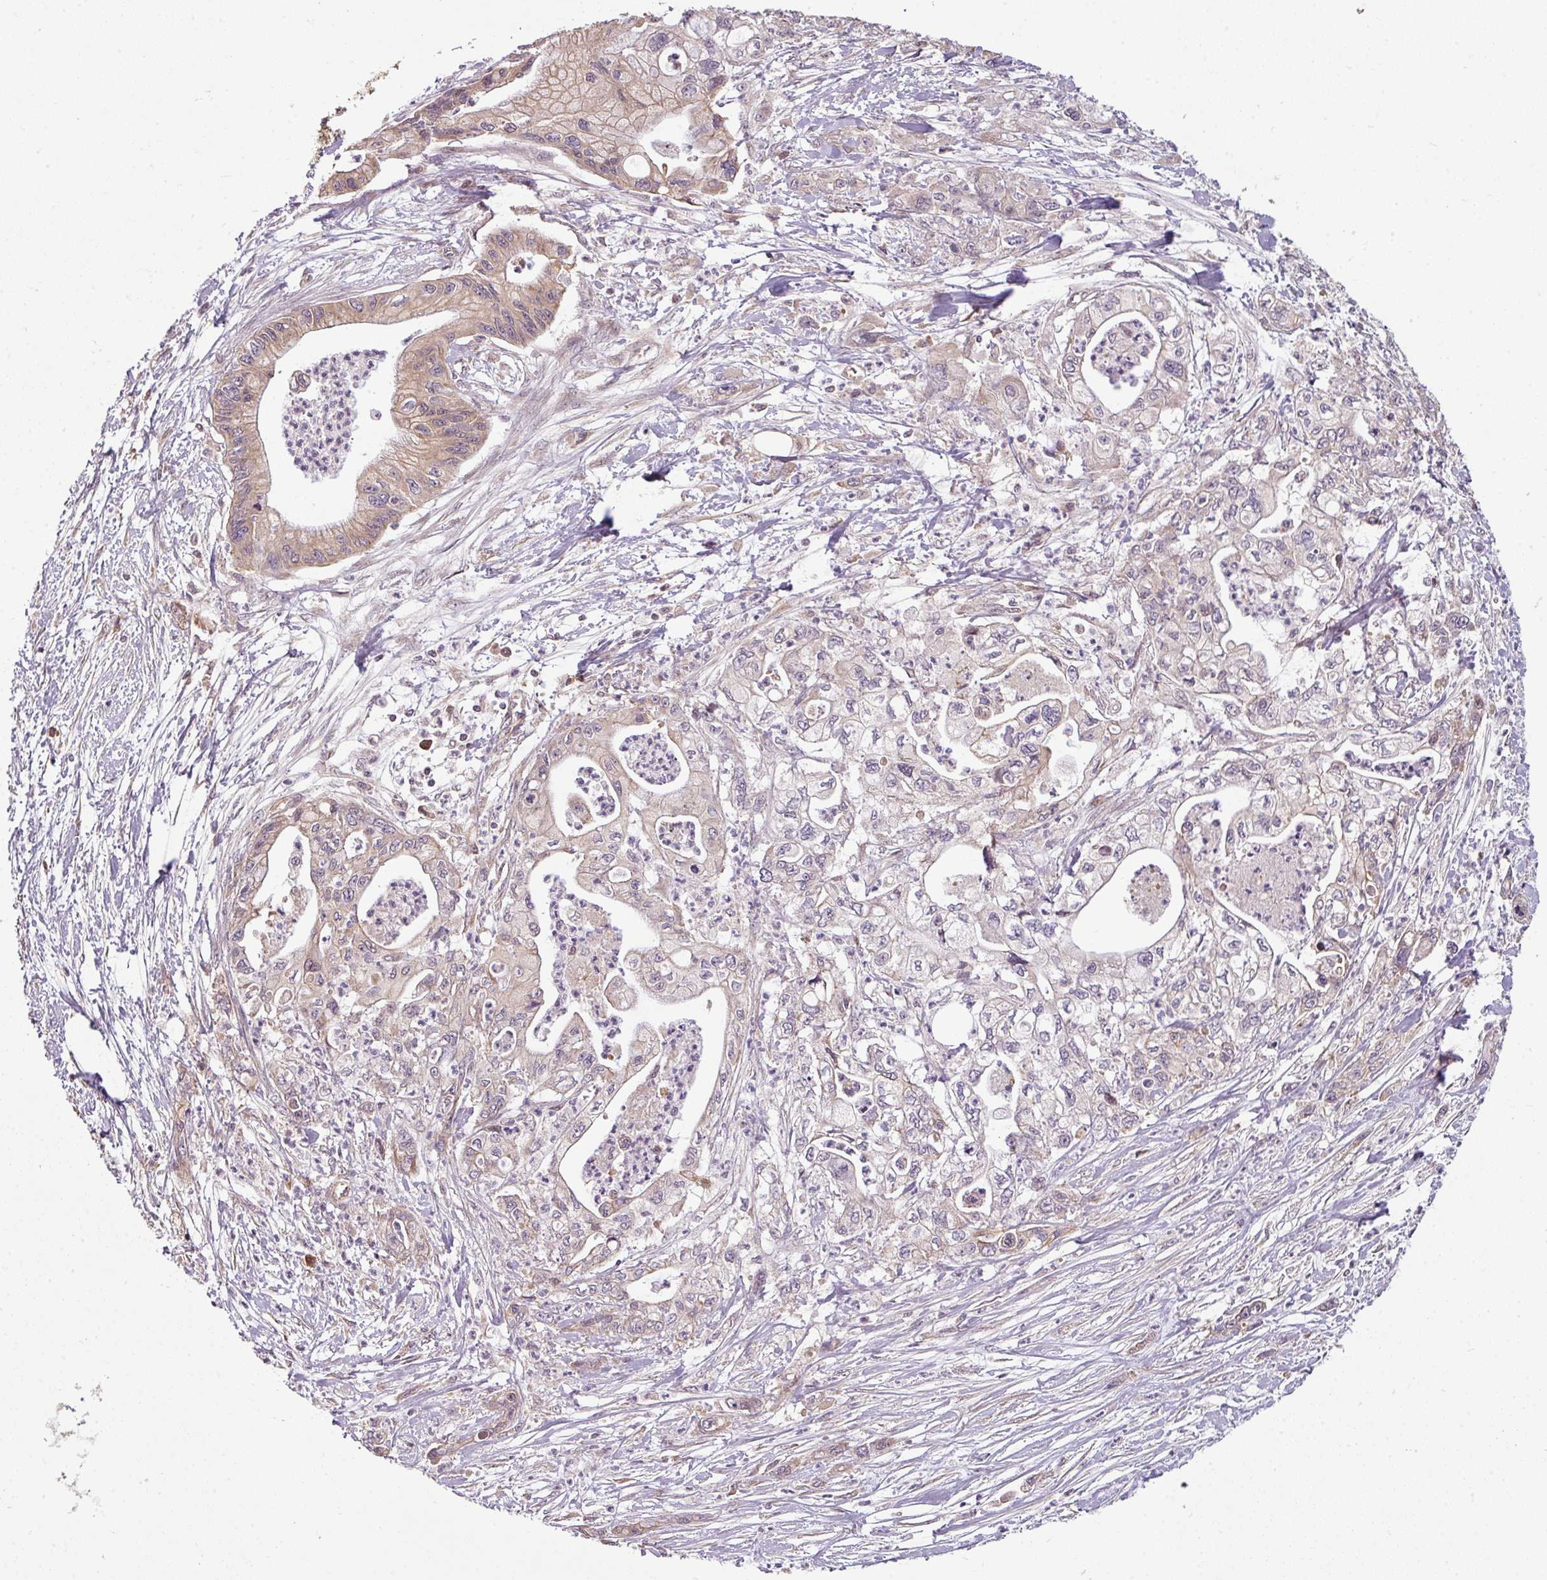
{"staining": {"intensity": "moderate", "quantity": "25%-75%", "location": "cytoplasmic/membranous"}, "tissue": "pancreatic cancer", "cell_type": "Tumor cells", "image_type": "cancer", "snomed": [{"axis": "morphology", "description": "Adenocarcinoma, NOS"}, {"axis": "topography", "description": "Pancreas"}], "caption": "Human pancreatic cancer stained with a brown dye reveals moderate cytoplasmic/membranous positive positivity in about 25%-75% of tumor cells.", "gene": "RNF31", "patient": {"sex": "male", "age": 61}}